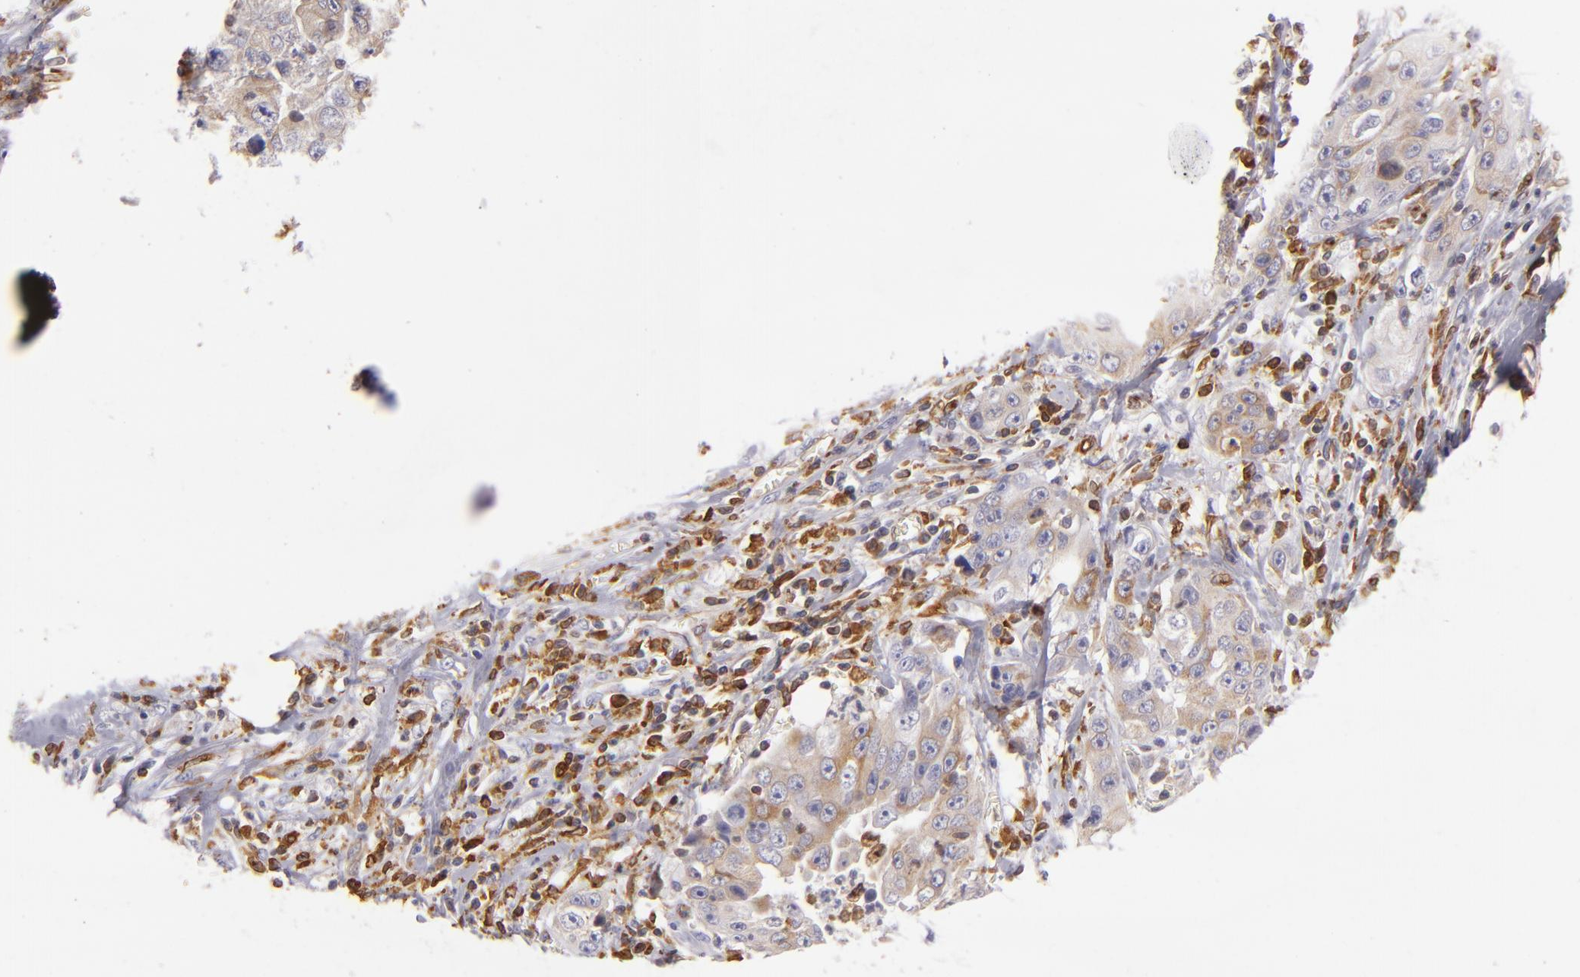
{"staining": {"intensity": "weak", "quantity": ">75%", "location": "cytoplasmic/membranous"}, "tissue": "lung cancer", "cell_type": "Tumor cells", "image_type": "cancer", "snomed": [{"axis": "morphology", "description": "Squamous cell carcinoma, NOS"}, {"axis": "topography", "description": "Lung"}], "caption": "Weak cytoplasmic/membranous protein positivity is identified in about >75% of tumor cells in lung squamous cell carcinoma. (DAB = brown stain, brightfield microscopy at high magnification).", "gene": "CD74", "patient": {"sex": "male", "age": 64}}